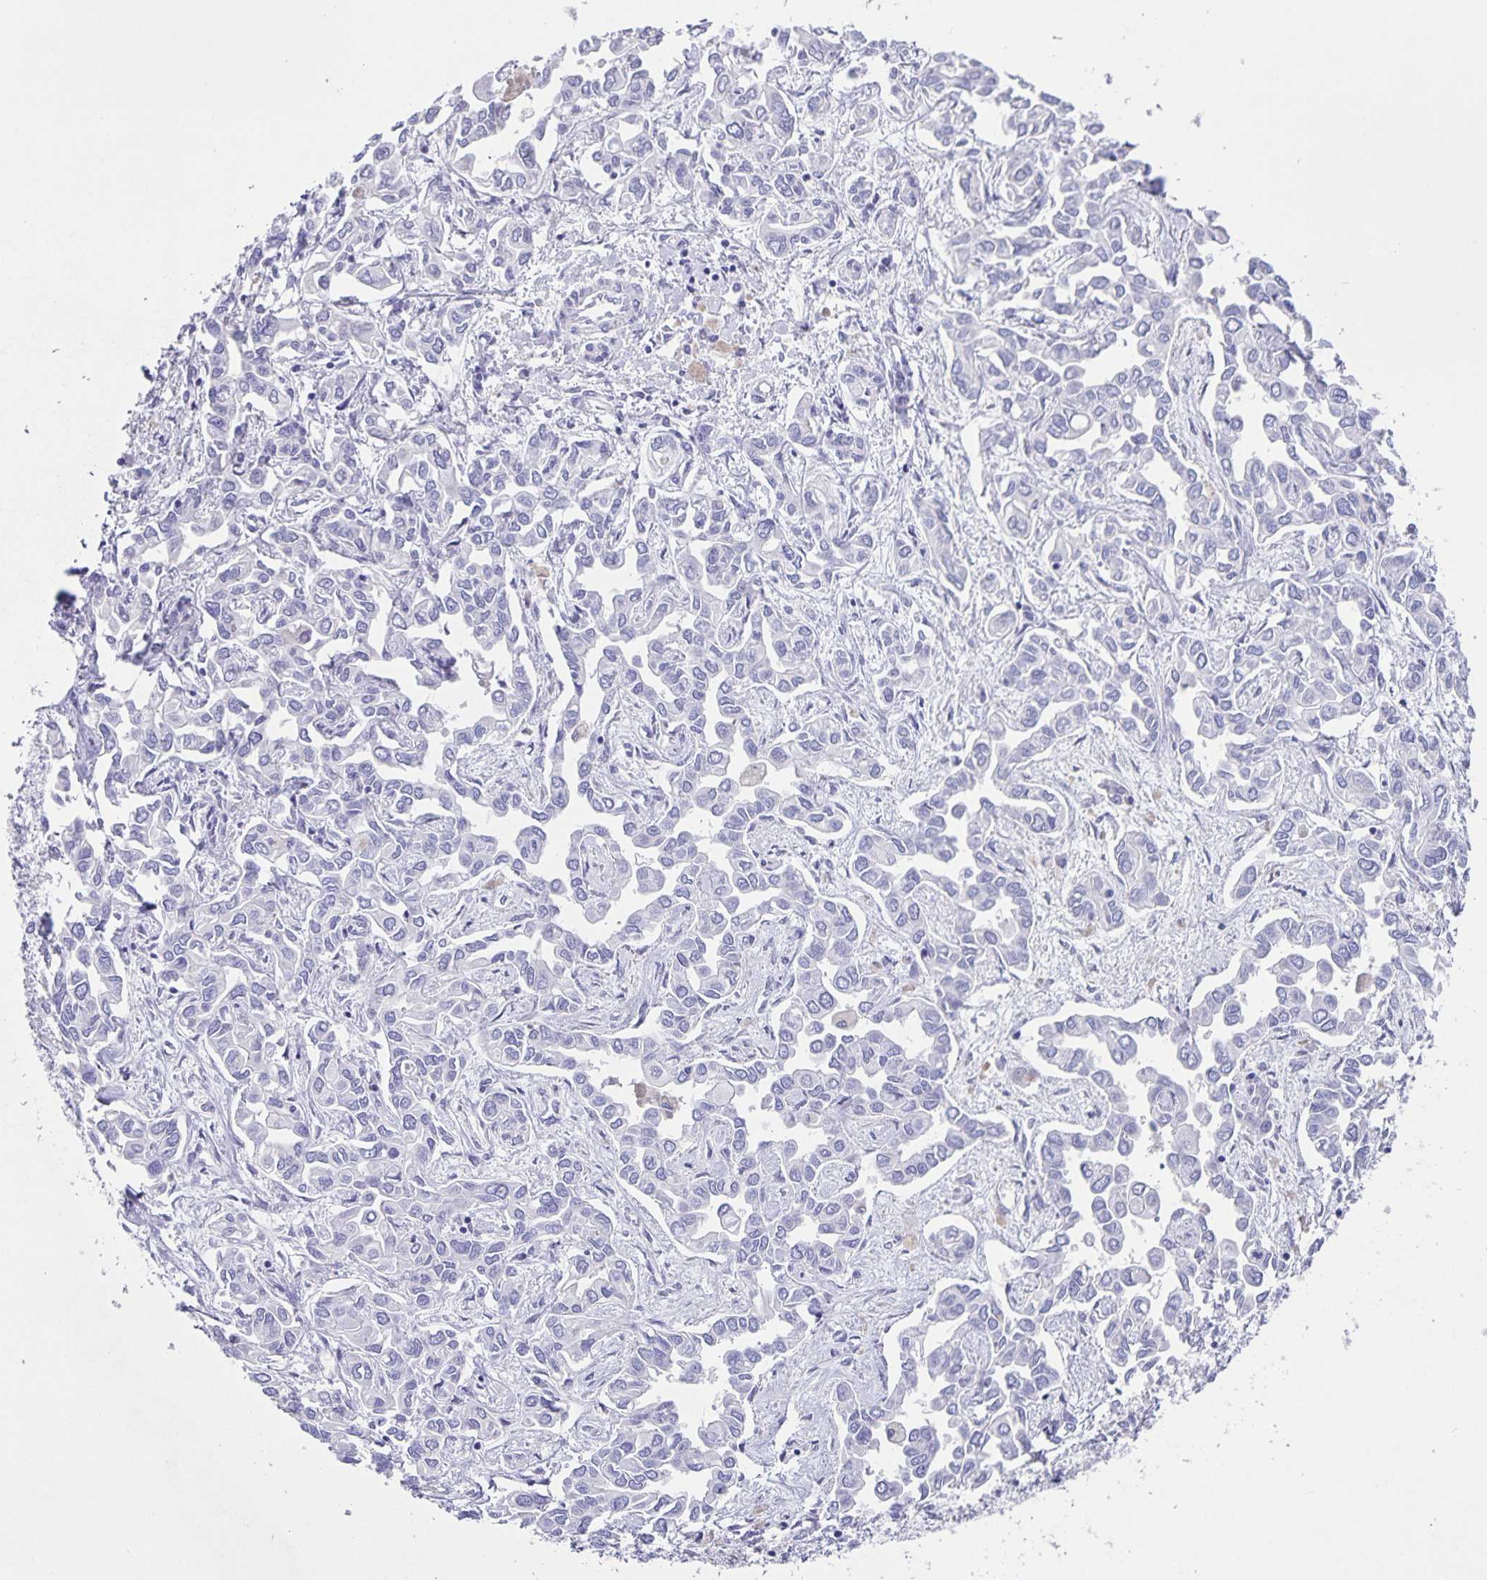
{"staining": {"intensity": "negative", "quantity": "none", "location": "none"}, "tissue": "liver cancer", "cell_type": "Tumor cells", "image_type": "cancer", "snomed": [{"axis": "morphology", "description": "Cholangiocarcinoma"}, {"axis": "topography", "description": "Liver"}], "caption": "A micrograph of liver cancer stained for a protein exhibits no brown staining in tumor cells.", "gene": "UBQLN3", "patient": {"sex": "female", "age": 64}}